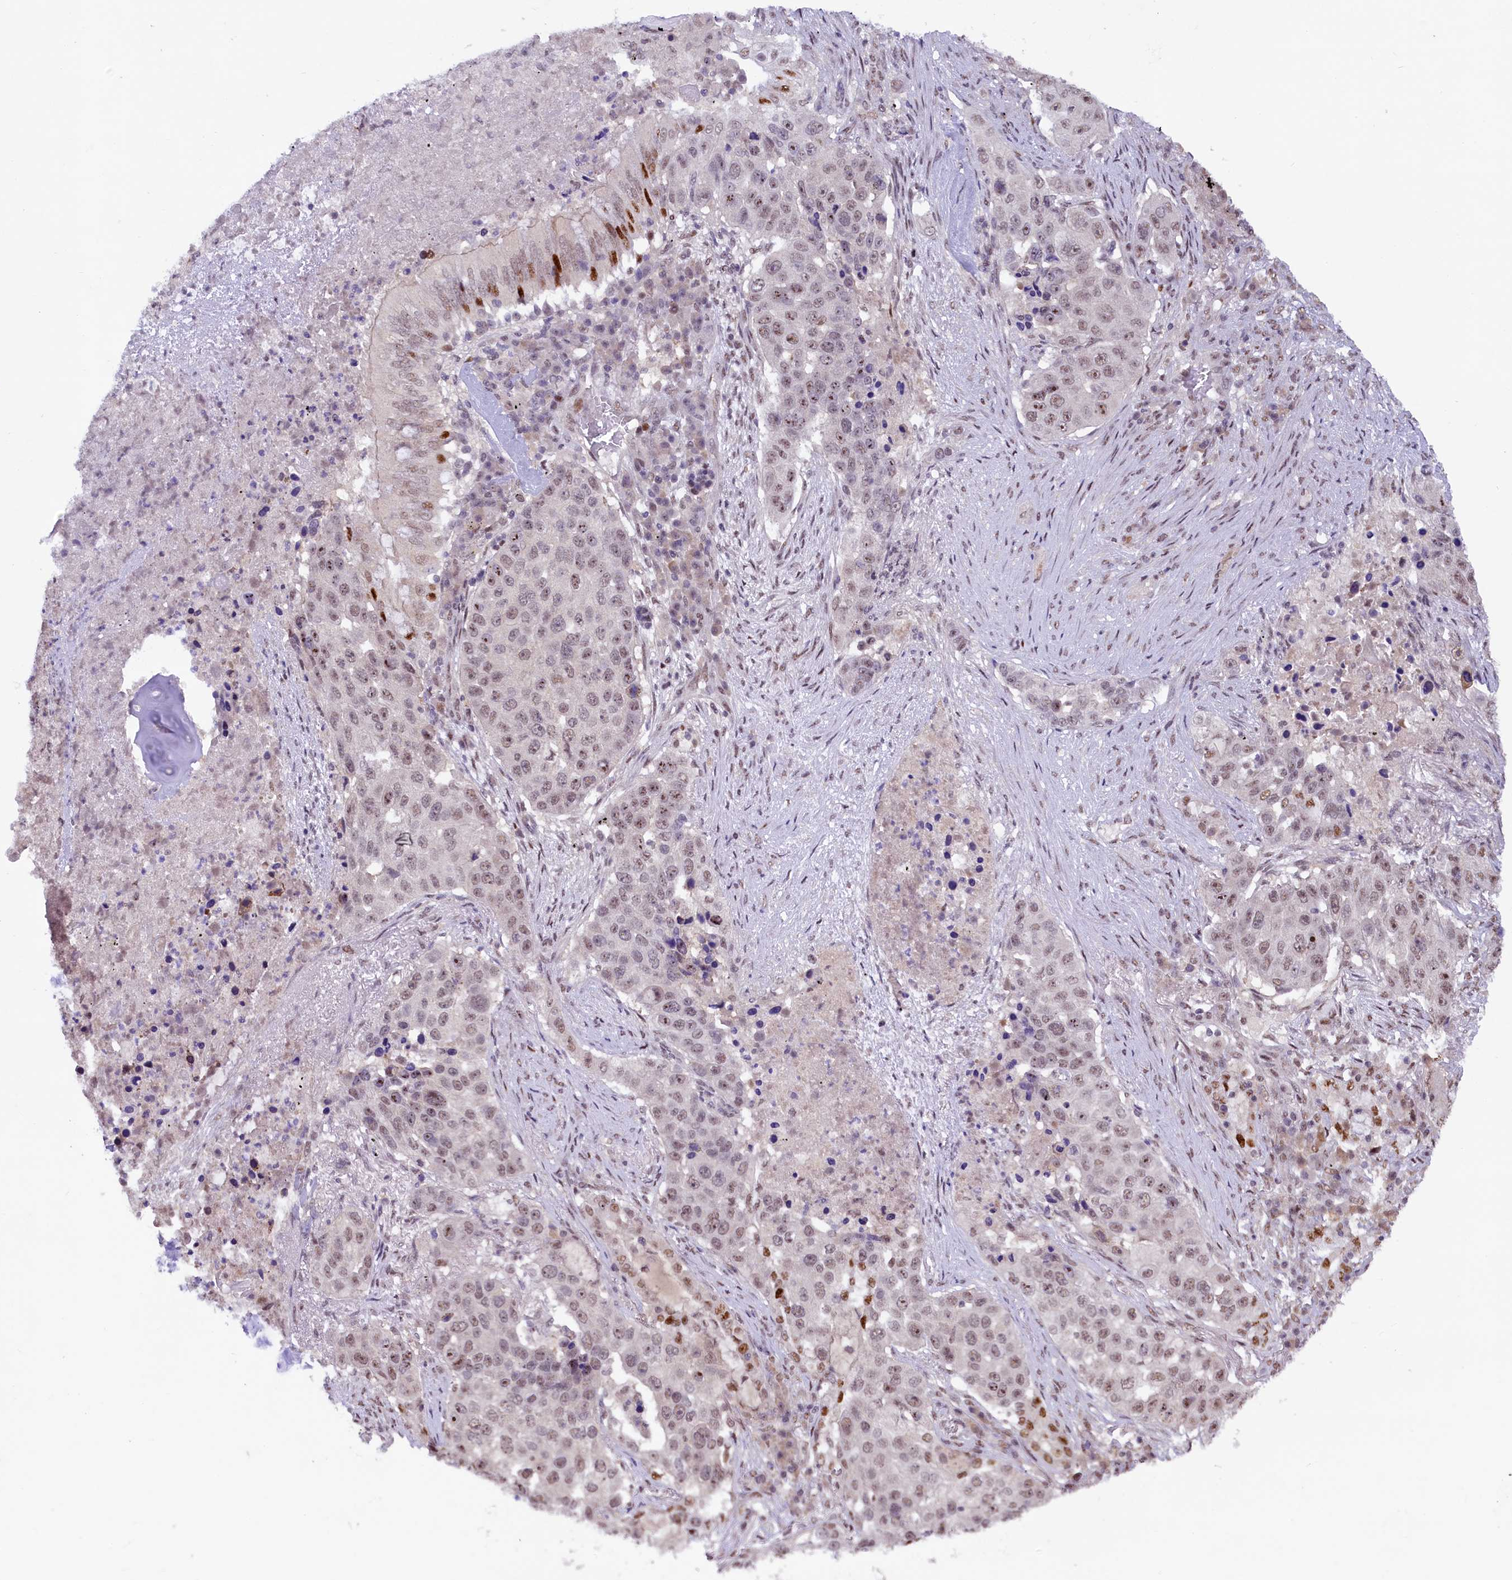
{"staining": {"intensity": "moderate", "quantity": "<25%", "location": "nuclear"}, "tissue": "lung cancer", "cell_type": "Tumor cells", "image_type": "cancer", "snomed": [{"axis": "morphology", "description": "Squamous cell carcinoma, NOS"}, {"axis": "topography", "description": "Lung"}], "caption": "The histopathology image reveals a brown stain indicating the presence of a protein in the nuclear of tumor cells in lung cancer (squamous cell carcinoma).", "gene": "ANKS3", "patient": {"sex": "female", "age": 63}}